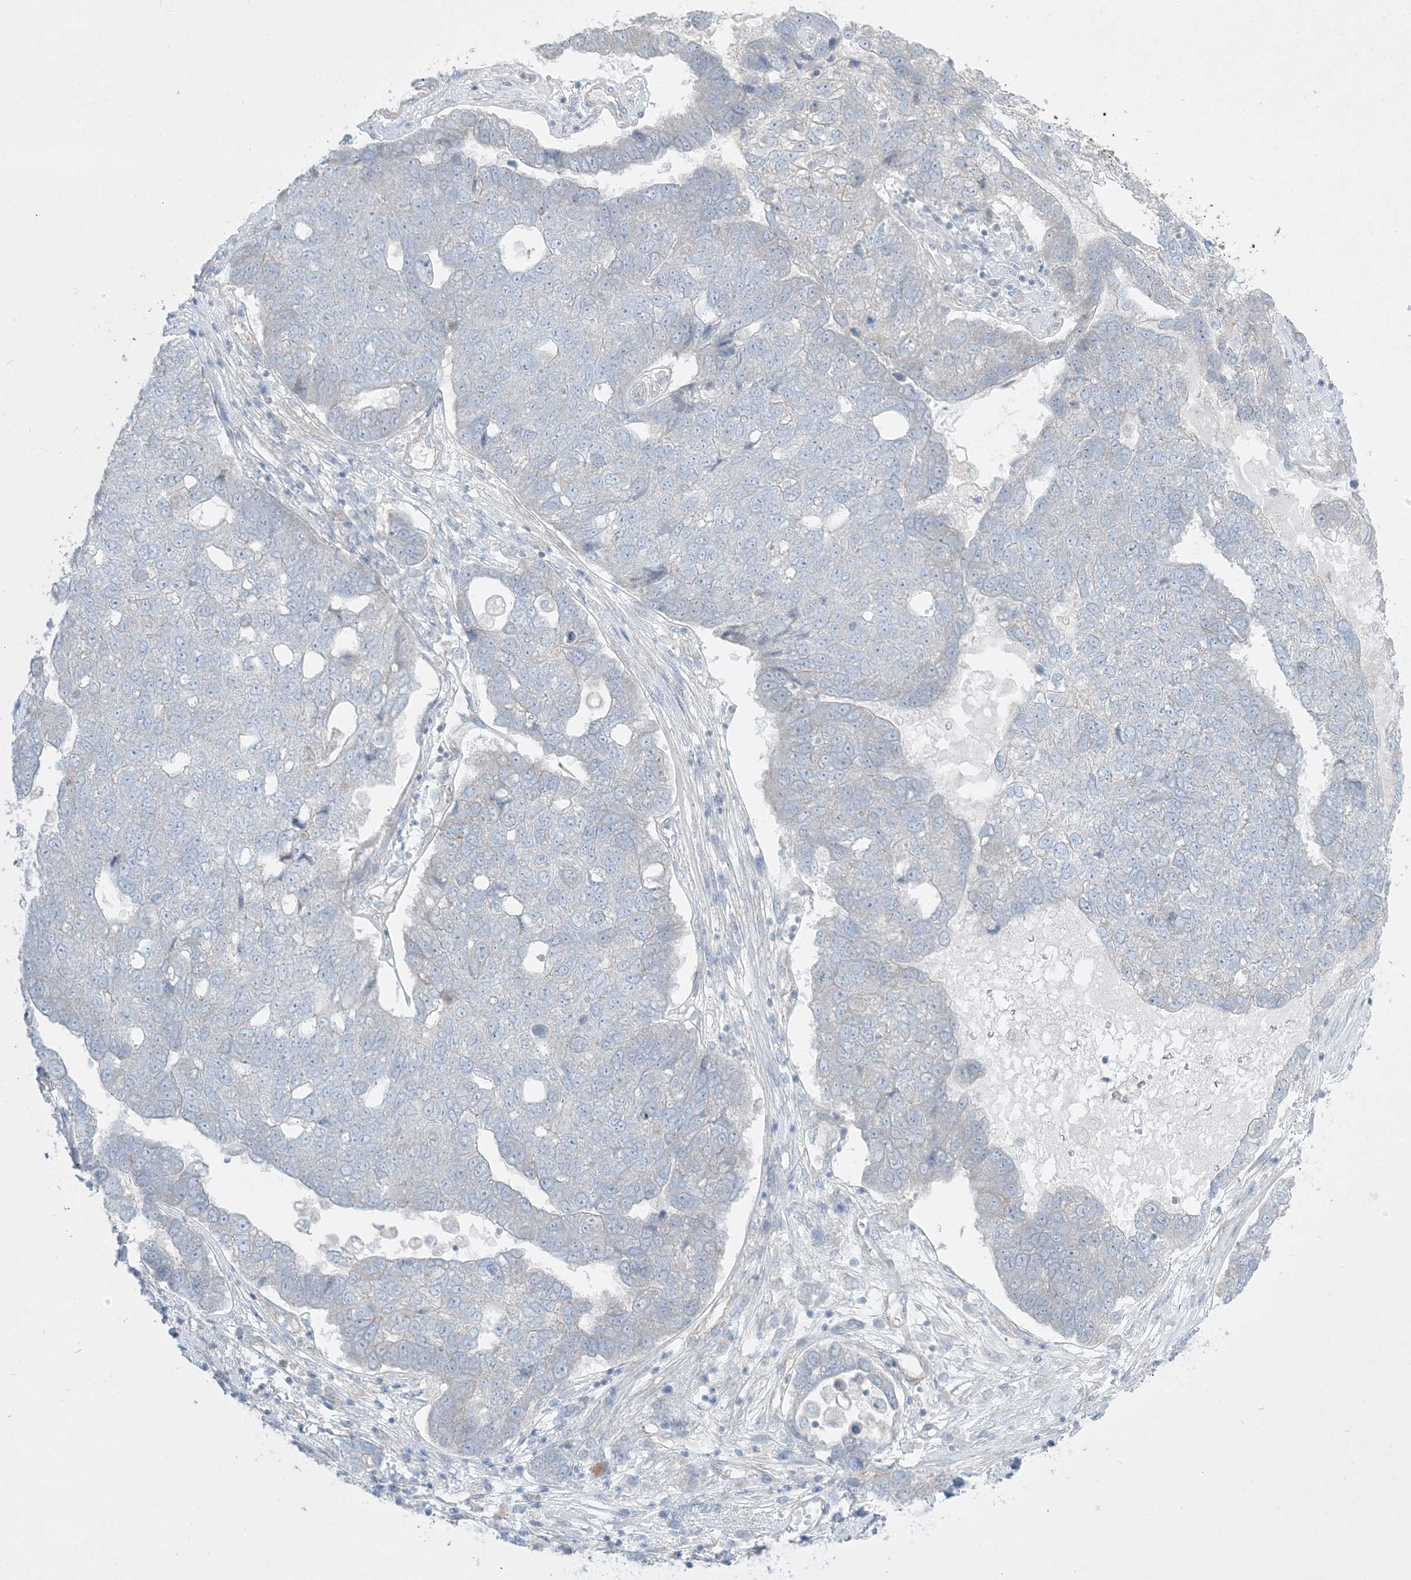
{"staining": {"intensity": "negative", "quantity": "none", "location": "none"}, "tissue": "pancreatic cancer", "cell_type": "Tumor cells", "image_type": "cancer", "snomed": [{"axis": "morphology", "description": "Adenocarcinoma, NOS"}, {"axis": "topography", "description": "Pancreas"}], "caption": "Immunohistochemistry (IHC) photomicrograph of neoplastic tissue: pancreatic cancer stained with DAB (3,3'-diaminobenzidine) shows no significant protein staining in tumor cells. (DAB (3,3'-diaminobenzidine) IHC visualized using brightfield microscopy, high magnification).", "gene": "ARHGEF9", "patient": {"sex": "female", "age": 61}}